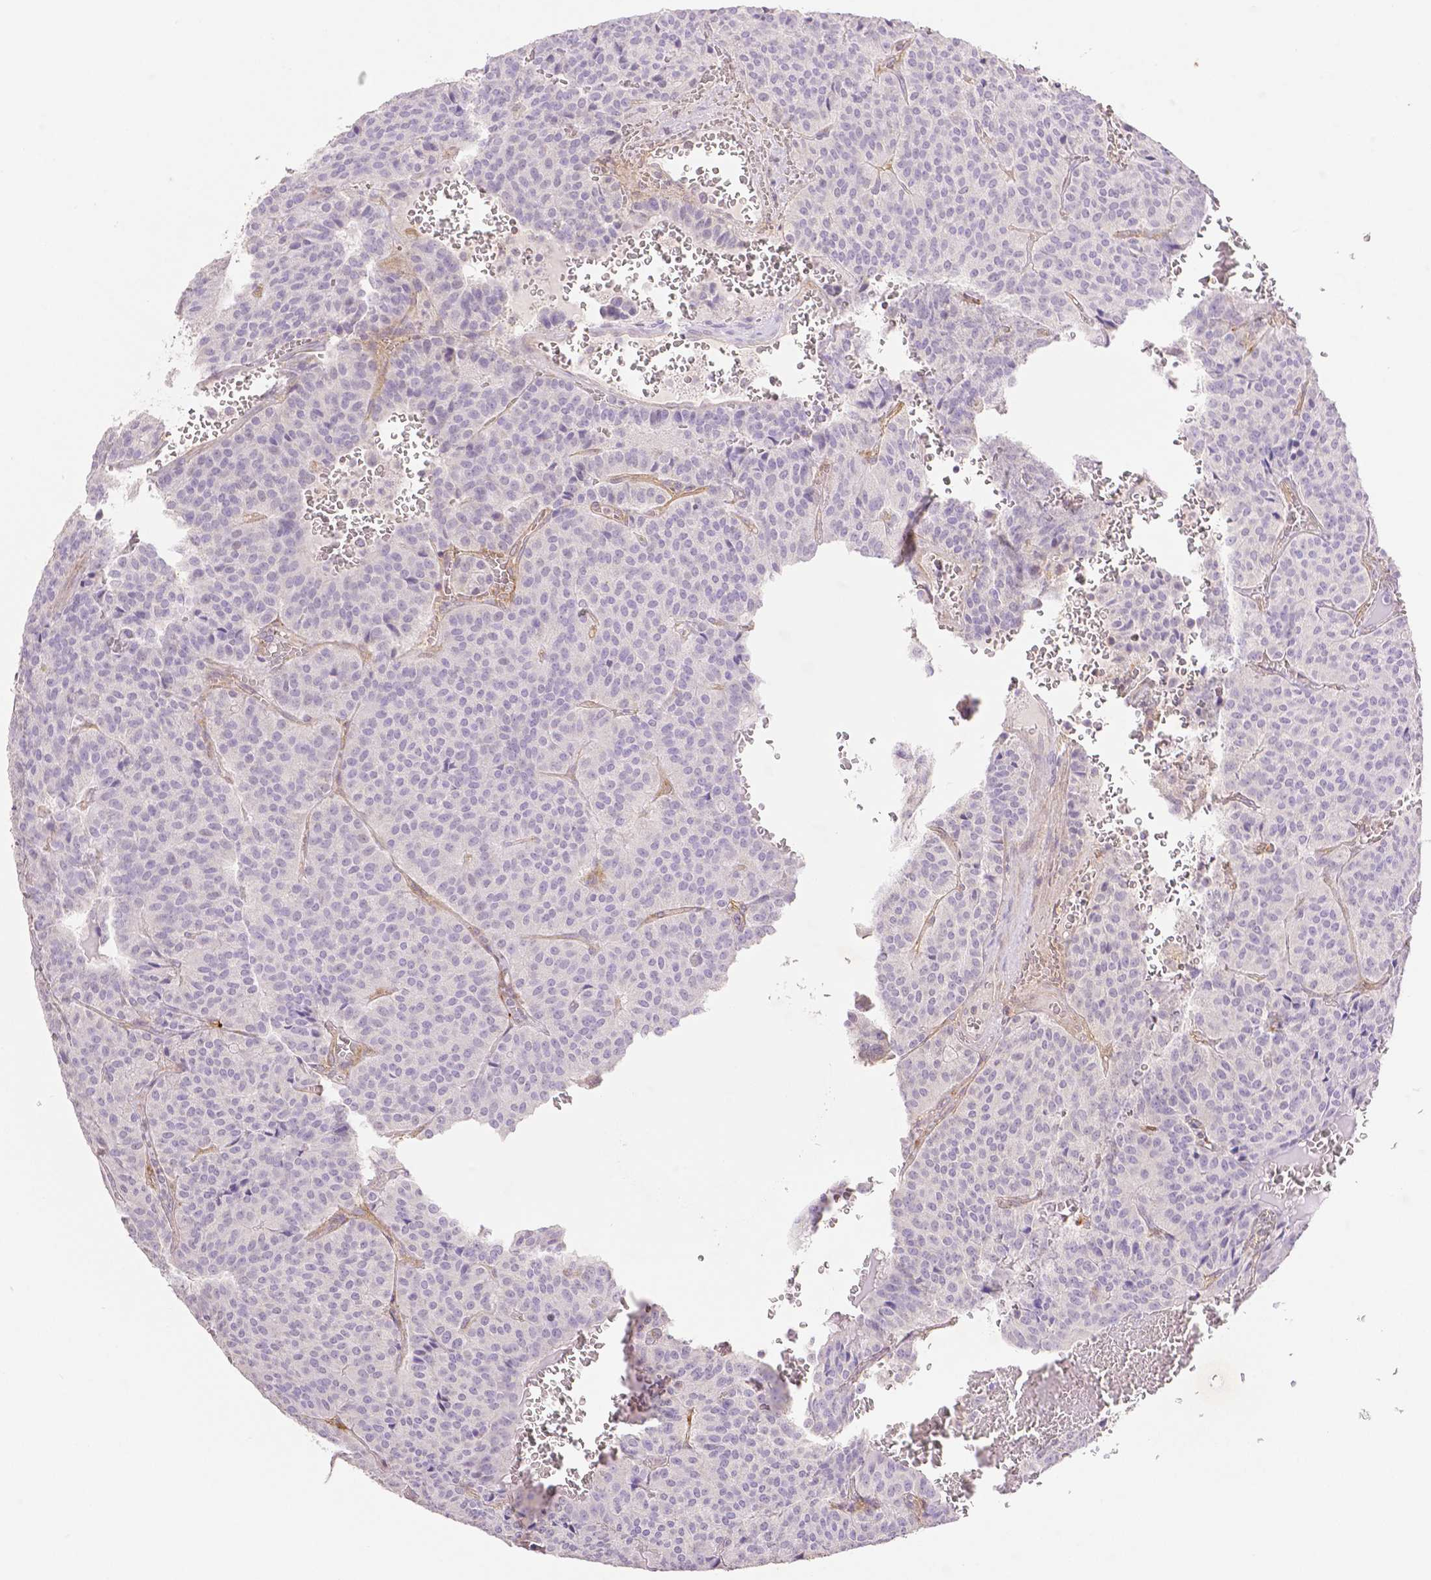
{"staining": {"intensity": "negative", "quantity": "none", "location": "none"}, "tissue": "carcinoid", "cell_type": "Tumor cells", "image_type": "cancer", "snomed": [{"axis": "morphology", "description": "Carcinoid, malignant, NOS"}, {"axis": "topography", "description": "Lung"}], "caption": "Tumor cells show no significant positivity in carcinoid.", "gene": "THY1", "patient": {"sex": "male", "age": 70}}